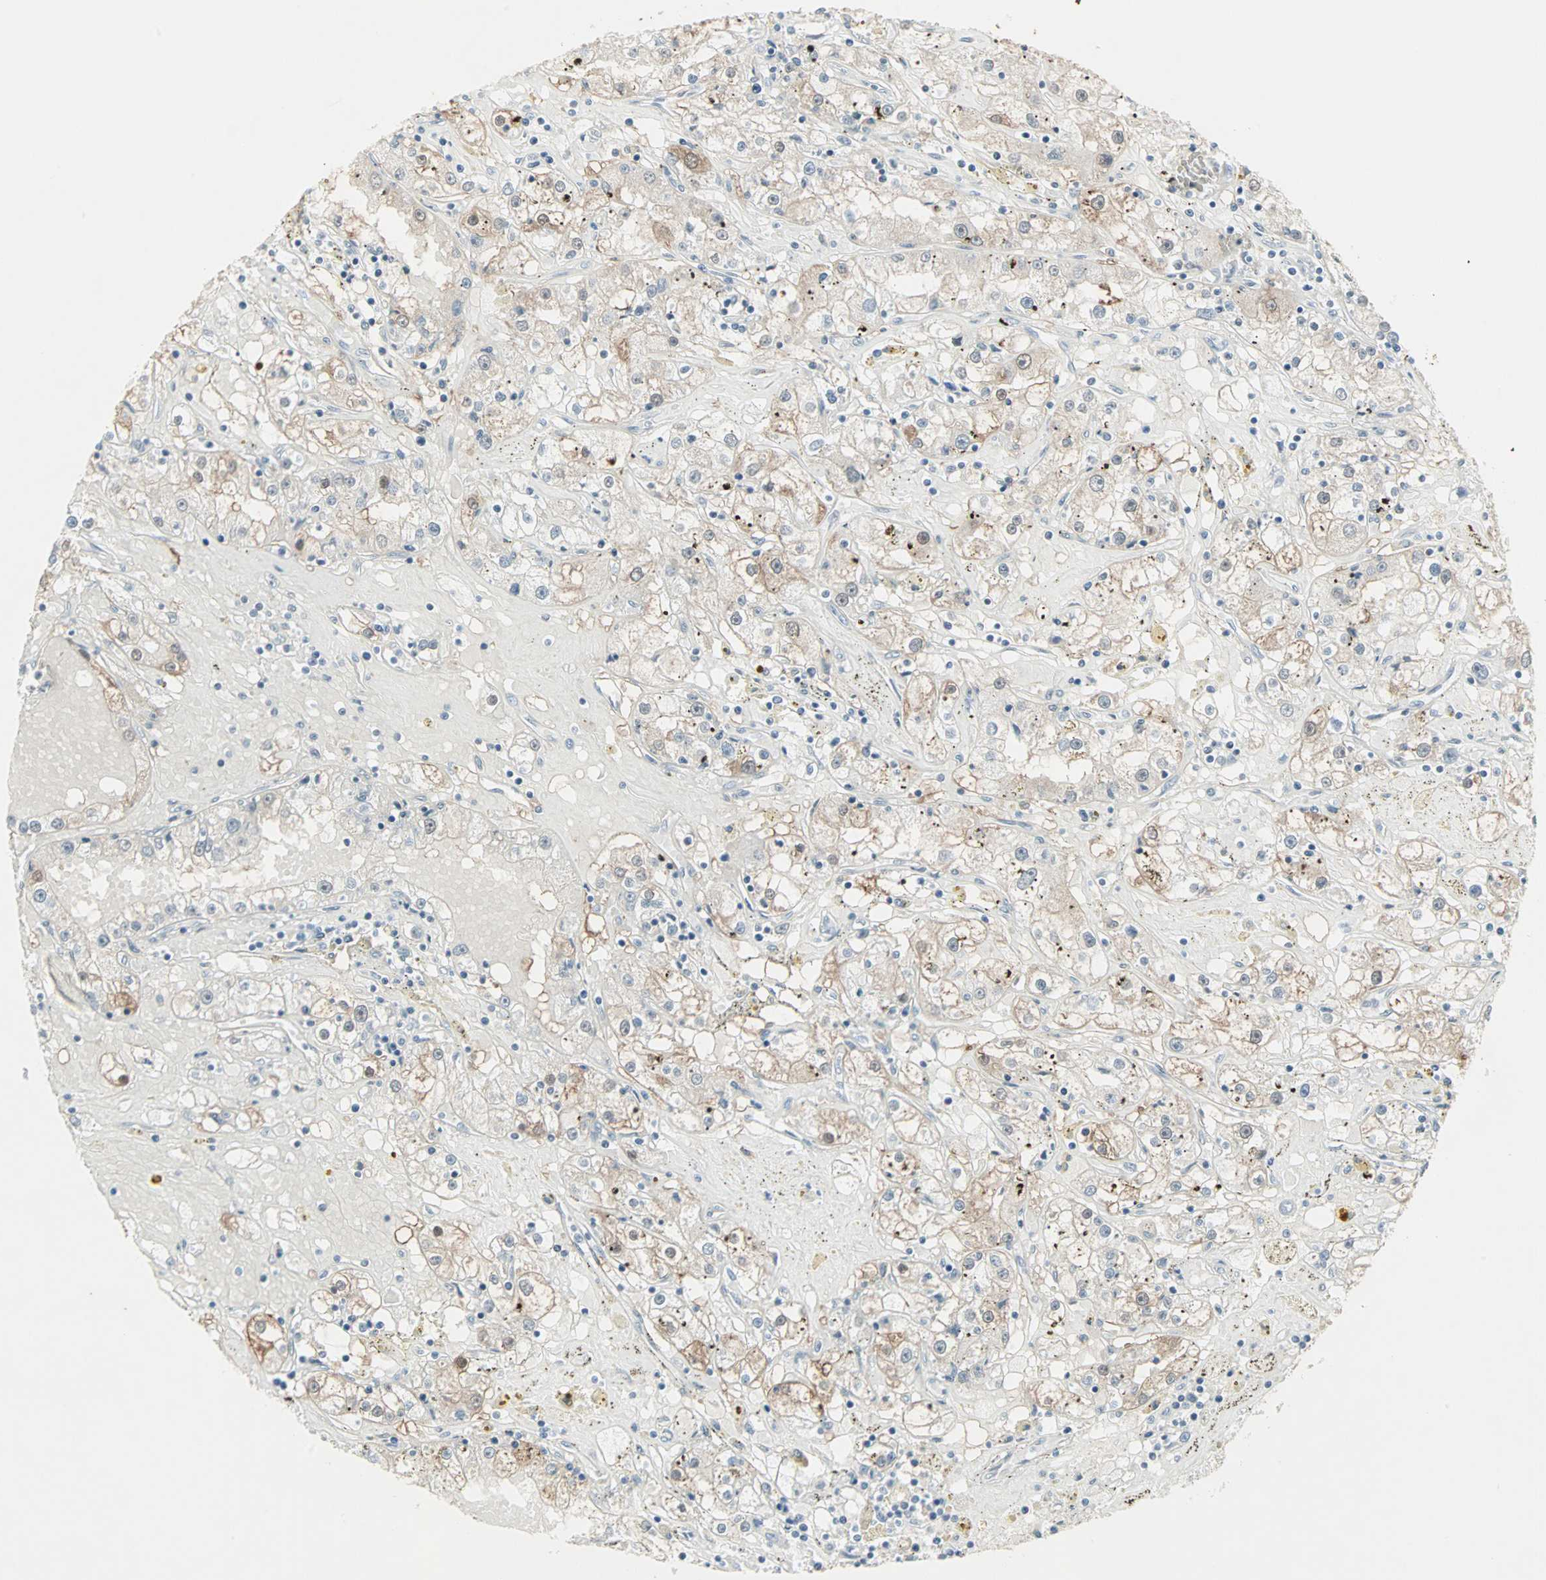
{"staining": {"intensity": "weak", "quantity": "25%-75%", "location": "cytoplasmic/membranous"}, "tissue": "renal cancer", "cell_type": "Tumor cells", "image_type": "cancer", "snomed": [{"axis": "morphology", "description": "Adenocarcinoma, NOS"}, {"axis": "topography", "description": "Kidney"}], "caption": "Renal adenocarcinoma stained with a protein marker demonstrates weak staining in tumor cells.", "gene": "PTPA", "patient": {"sex": "male", "age": 56}}